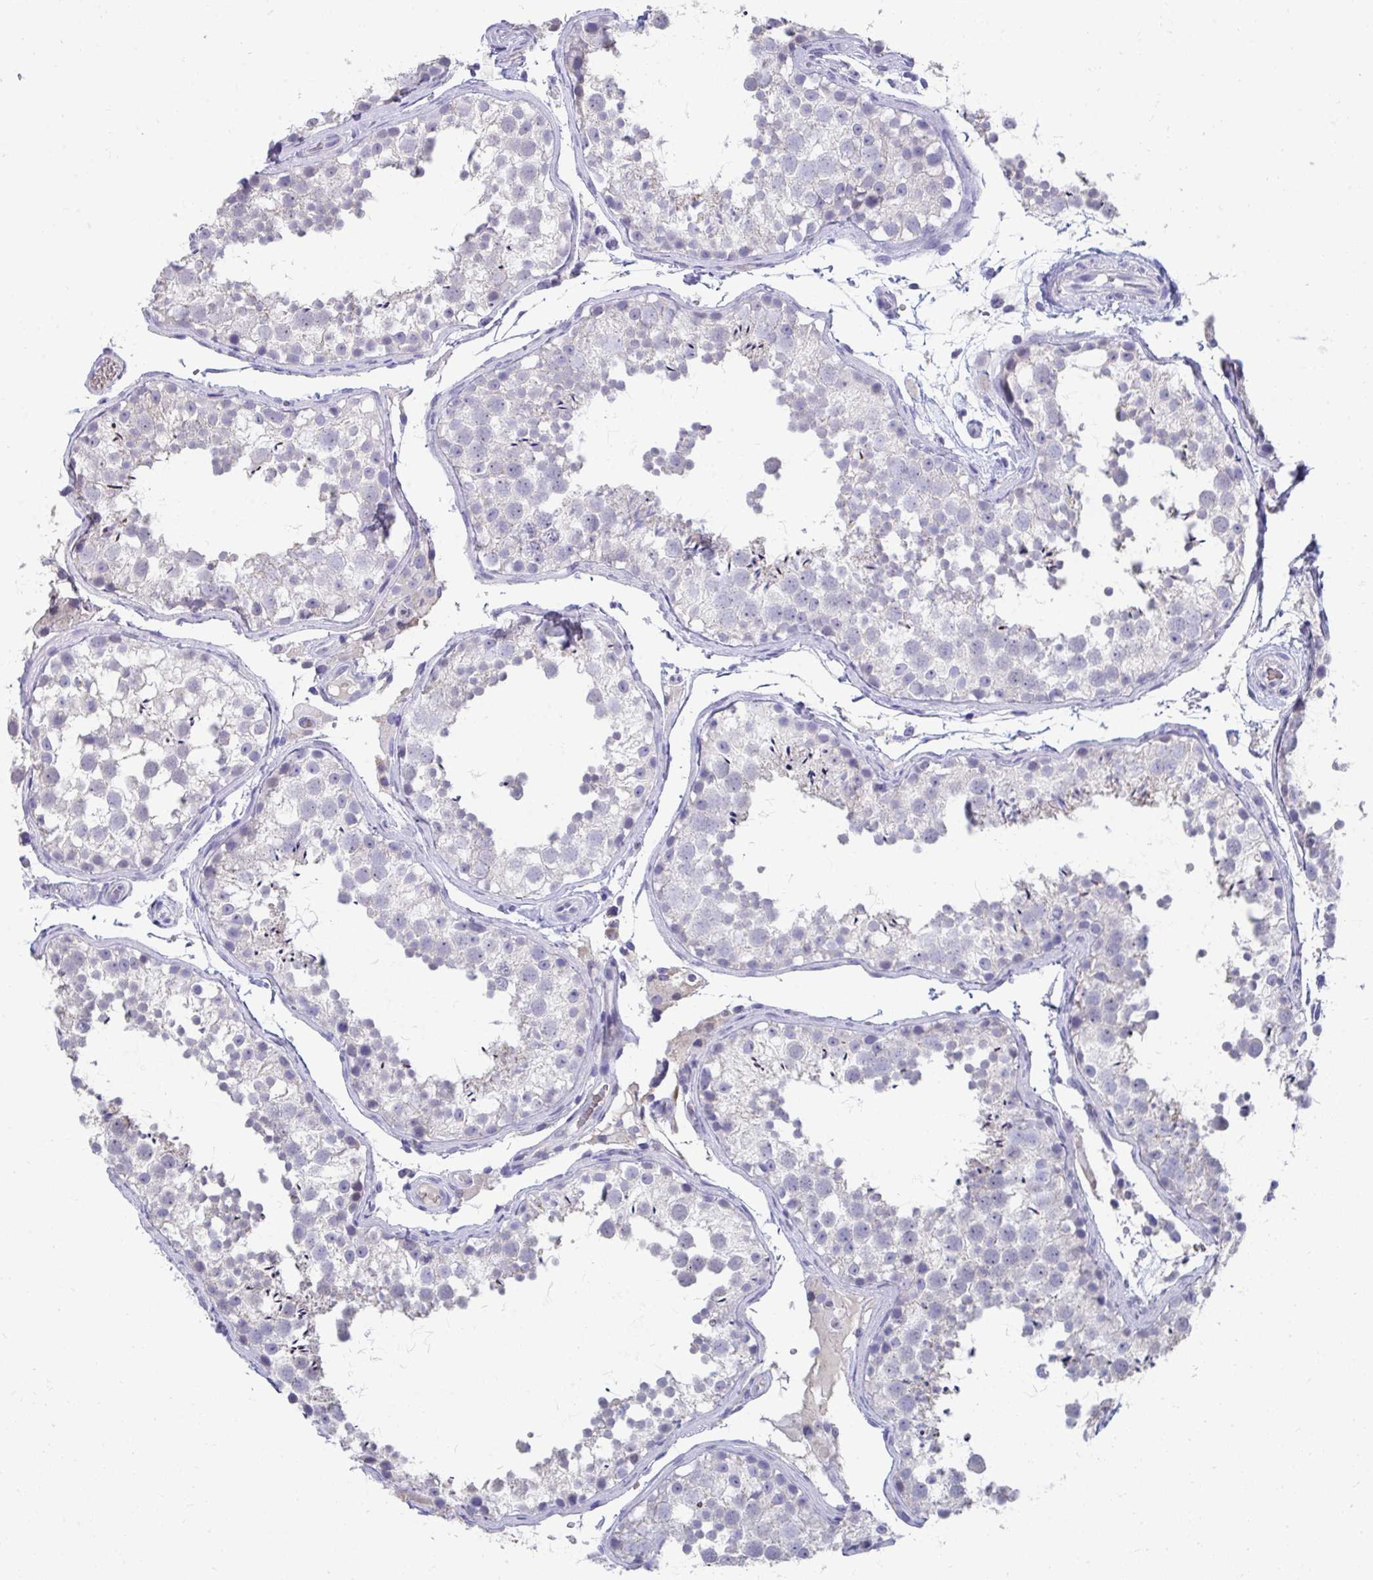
{"staining": {"intensity": "weak", "quantity": "<25%", "location": "cytoplasmic/membranous"}, "tissue": "testis", "cell_type": "Cells in seminiferous ducts", "image_type": "normal", "snomed": [{"axis": "morphology", "description": "Normal tissue, NOS"}, {"axis": "topography", "description": "Testis"}], "caption": "Protein analysis of benign testis shows no significant staining in cells in seminiferous ducts.", "gene": "TMPRSS2", "patient": {"sex": "male", "age": 29}}